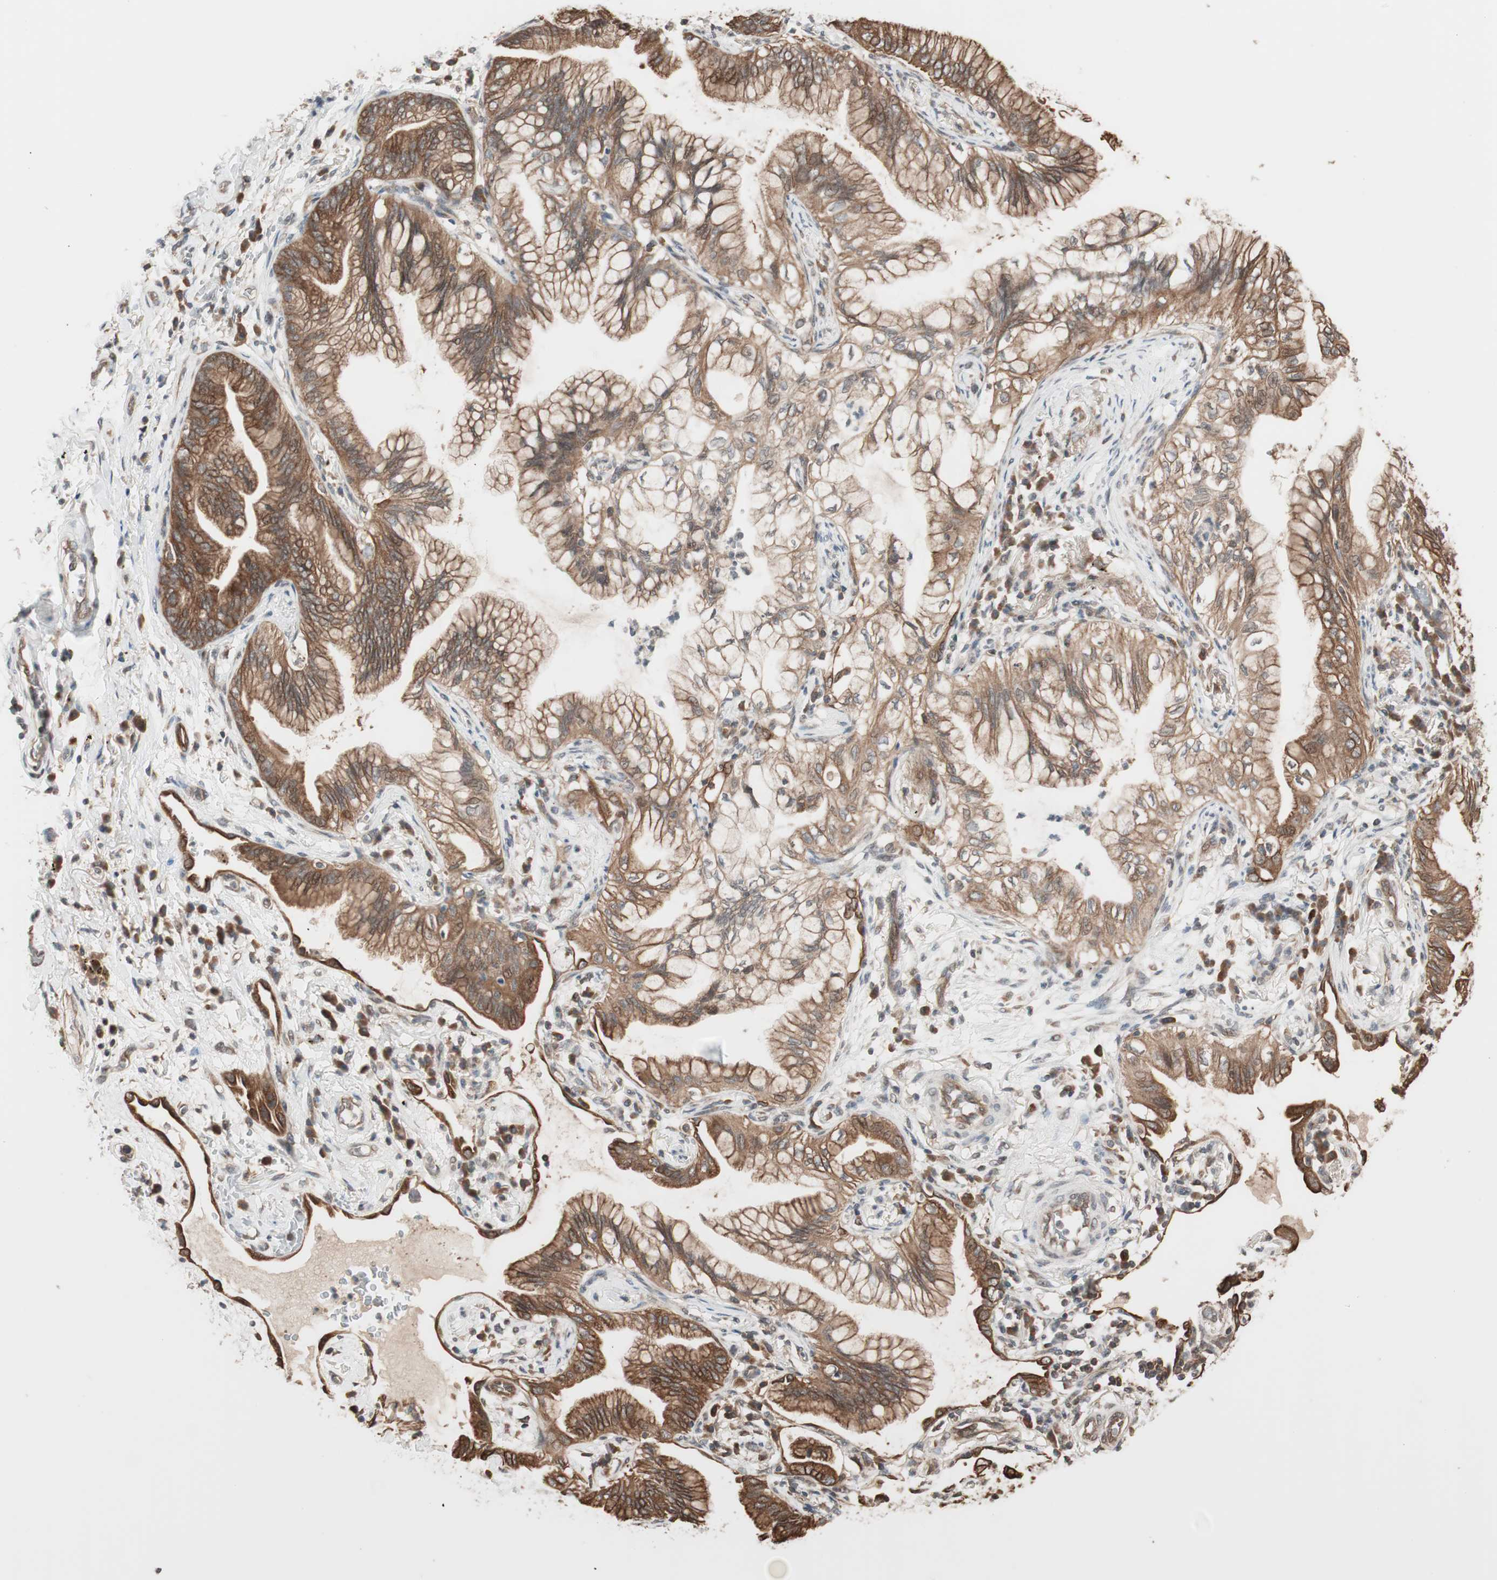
{"staining": {"intensity": "moderate", "quantity": ">75%", "location": "cytoplasmic/membranous"}, "tissue": "lung cancer", "cell_type": "Tumor cells", "image_type": "cancer", "snomed": [{"axis": "morphology", "description": "Adenocarcinoma, NOS"}, {"axis": "topography", "description": "Lung"}], "caption": "Protein expression analysis of human adenocarcinoma (lung) reveals moderate cytoplasmic/membranous expression in about >75% of tumor cells. Ihc stains the protein in brown and the nuclei are stained blue.", "gene": "FBXO5", "patient": {"sex": "female", "age": 70}}